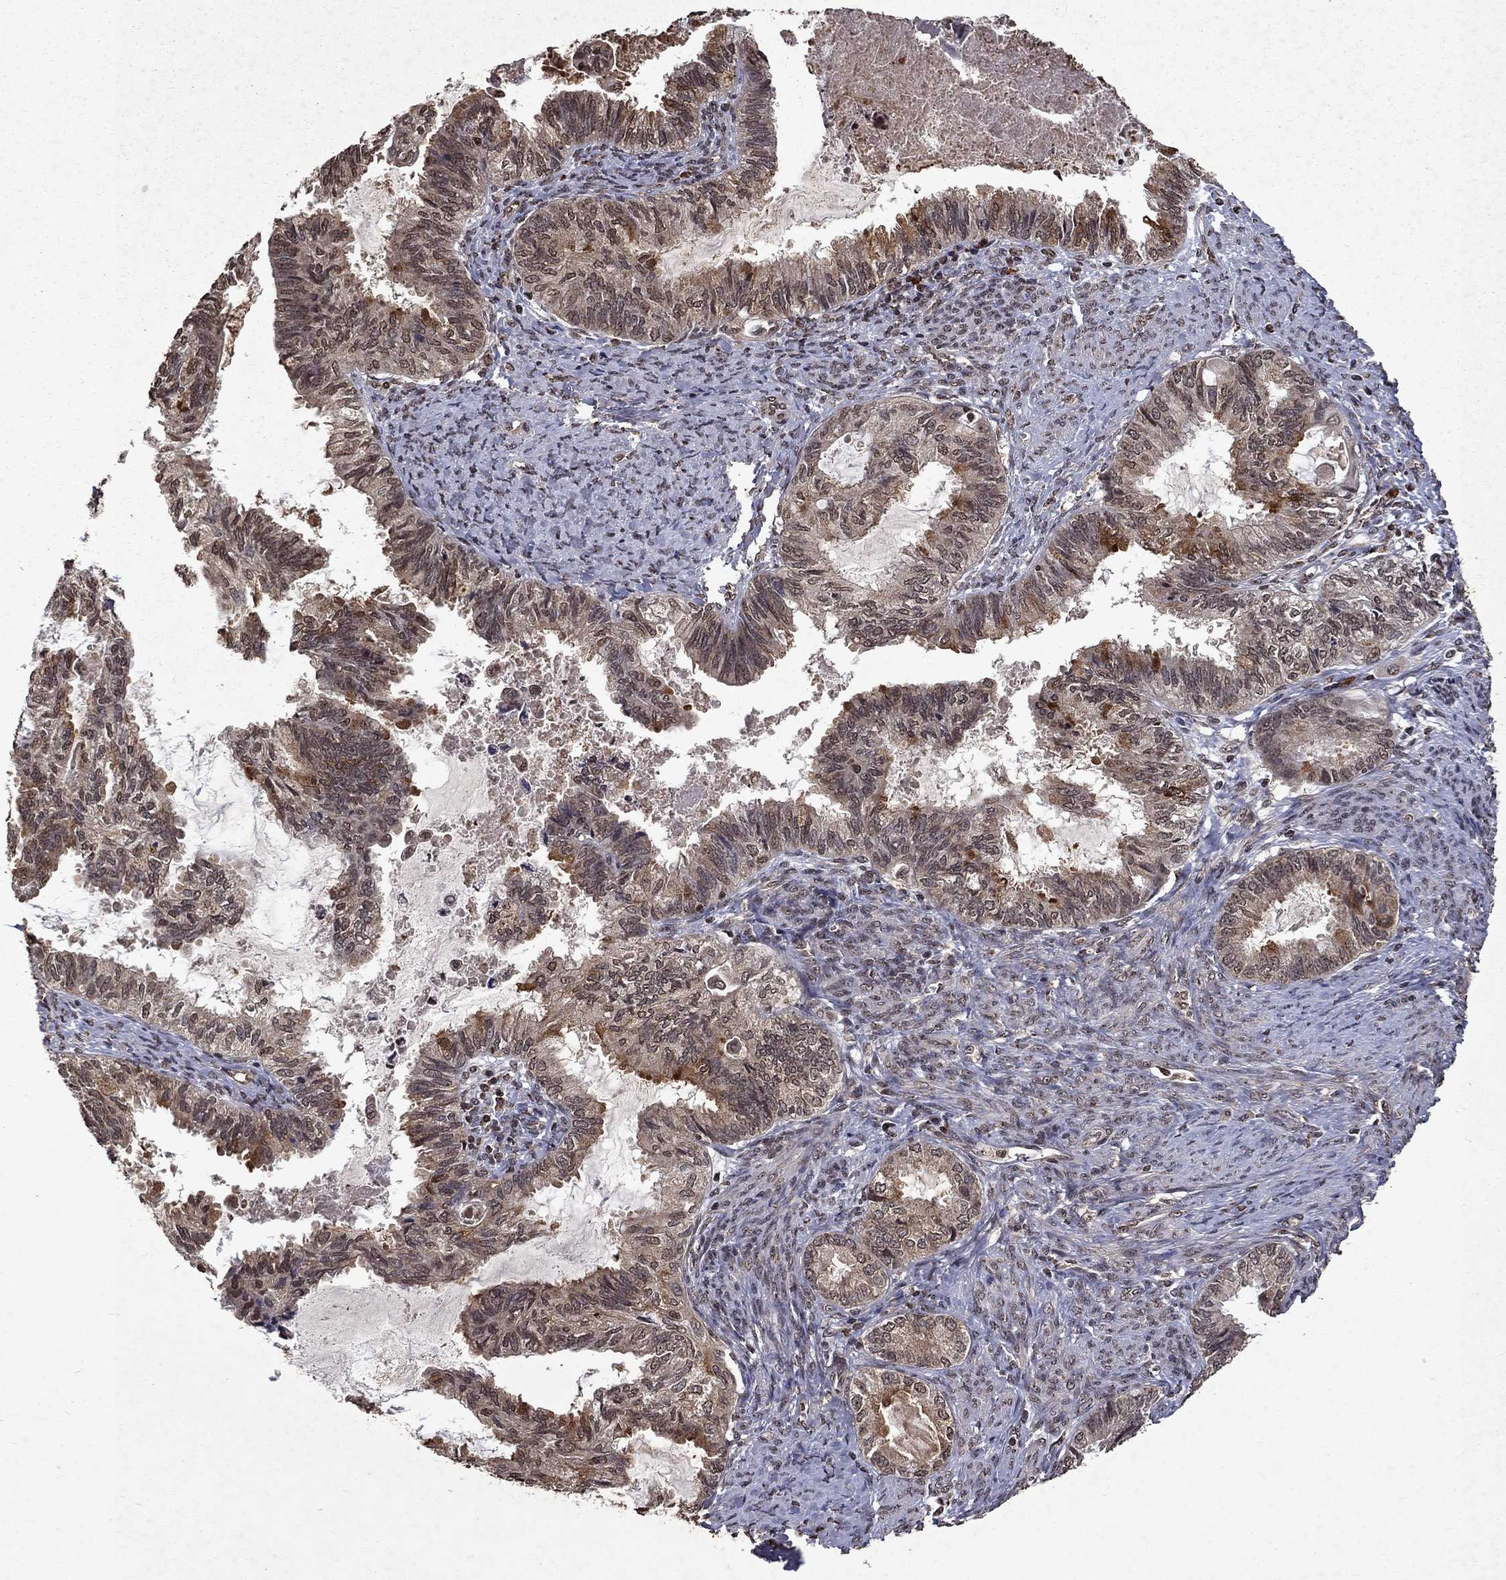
{"staining": {"intensity": "moderate", "quantity": "<25%", "location": "cytoplasmic/membranous"}, "tissue": "endometrial cancer", "cell_type": "Tumor cells", "image_type": "cancer", "snomed": [{"axis": "morphology", "description": "Adenocarcinoma, NOS"}, {"axis": "topography", "description": "Endometrium"}], "caption": "Immunohistochemical staining of endometrial adenocarcinoma reveals moderate cytoplasmic/membranous protein staining in approximately <25% of tumor cells.", "gene": "PIN4", "patient": {"sex": "female", "age": 86}}